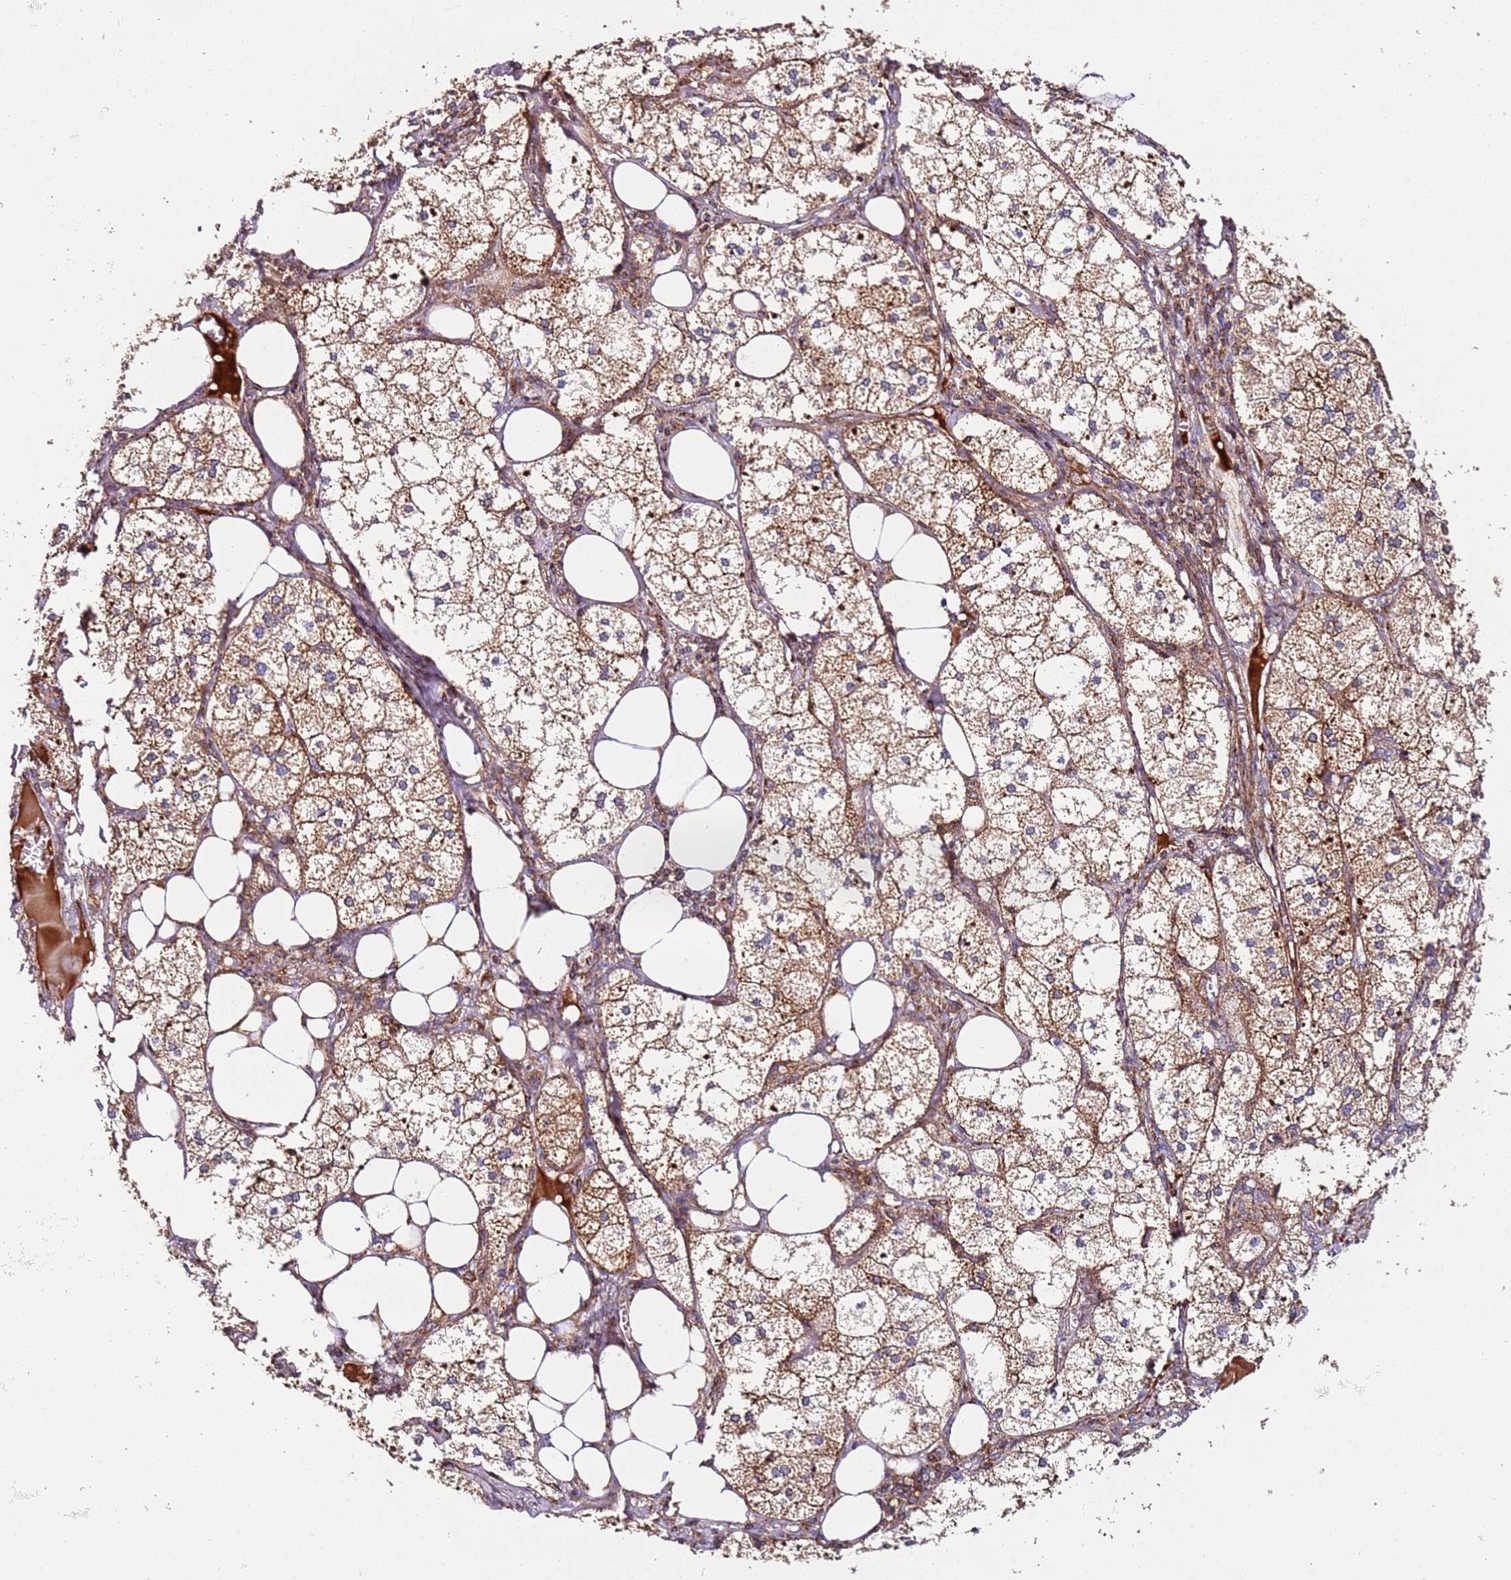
{"staining": {"intensity": "moderate", "quantity": "25%-75%", "location": "cytoplasmic/membranous"}, "tissue": "adrenal gland", "cell_type": "Glandular cells", "image_type": "normal", "snomed": [{"axis": "morphology", "description": "Normal tissue, NOS"}, {"axis": "topography", "description": "Adrenal gland"}], "caption": "A medium amount of moderate cytoplasmic/membranous positivity is identified in about 25%-75% of glandular cells in unremarkable adrenal gland.", "gene": "RMND5A", "patient": {"sex": "female", "age": 61}}